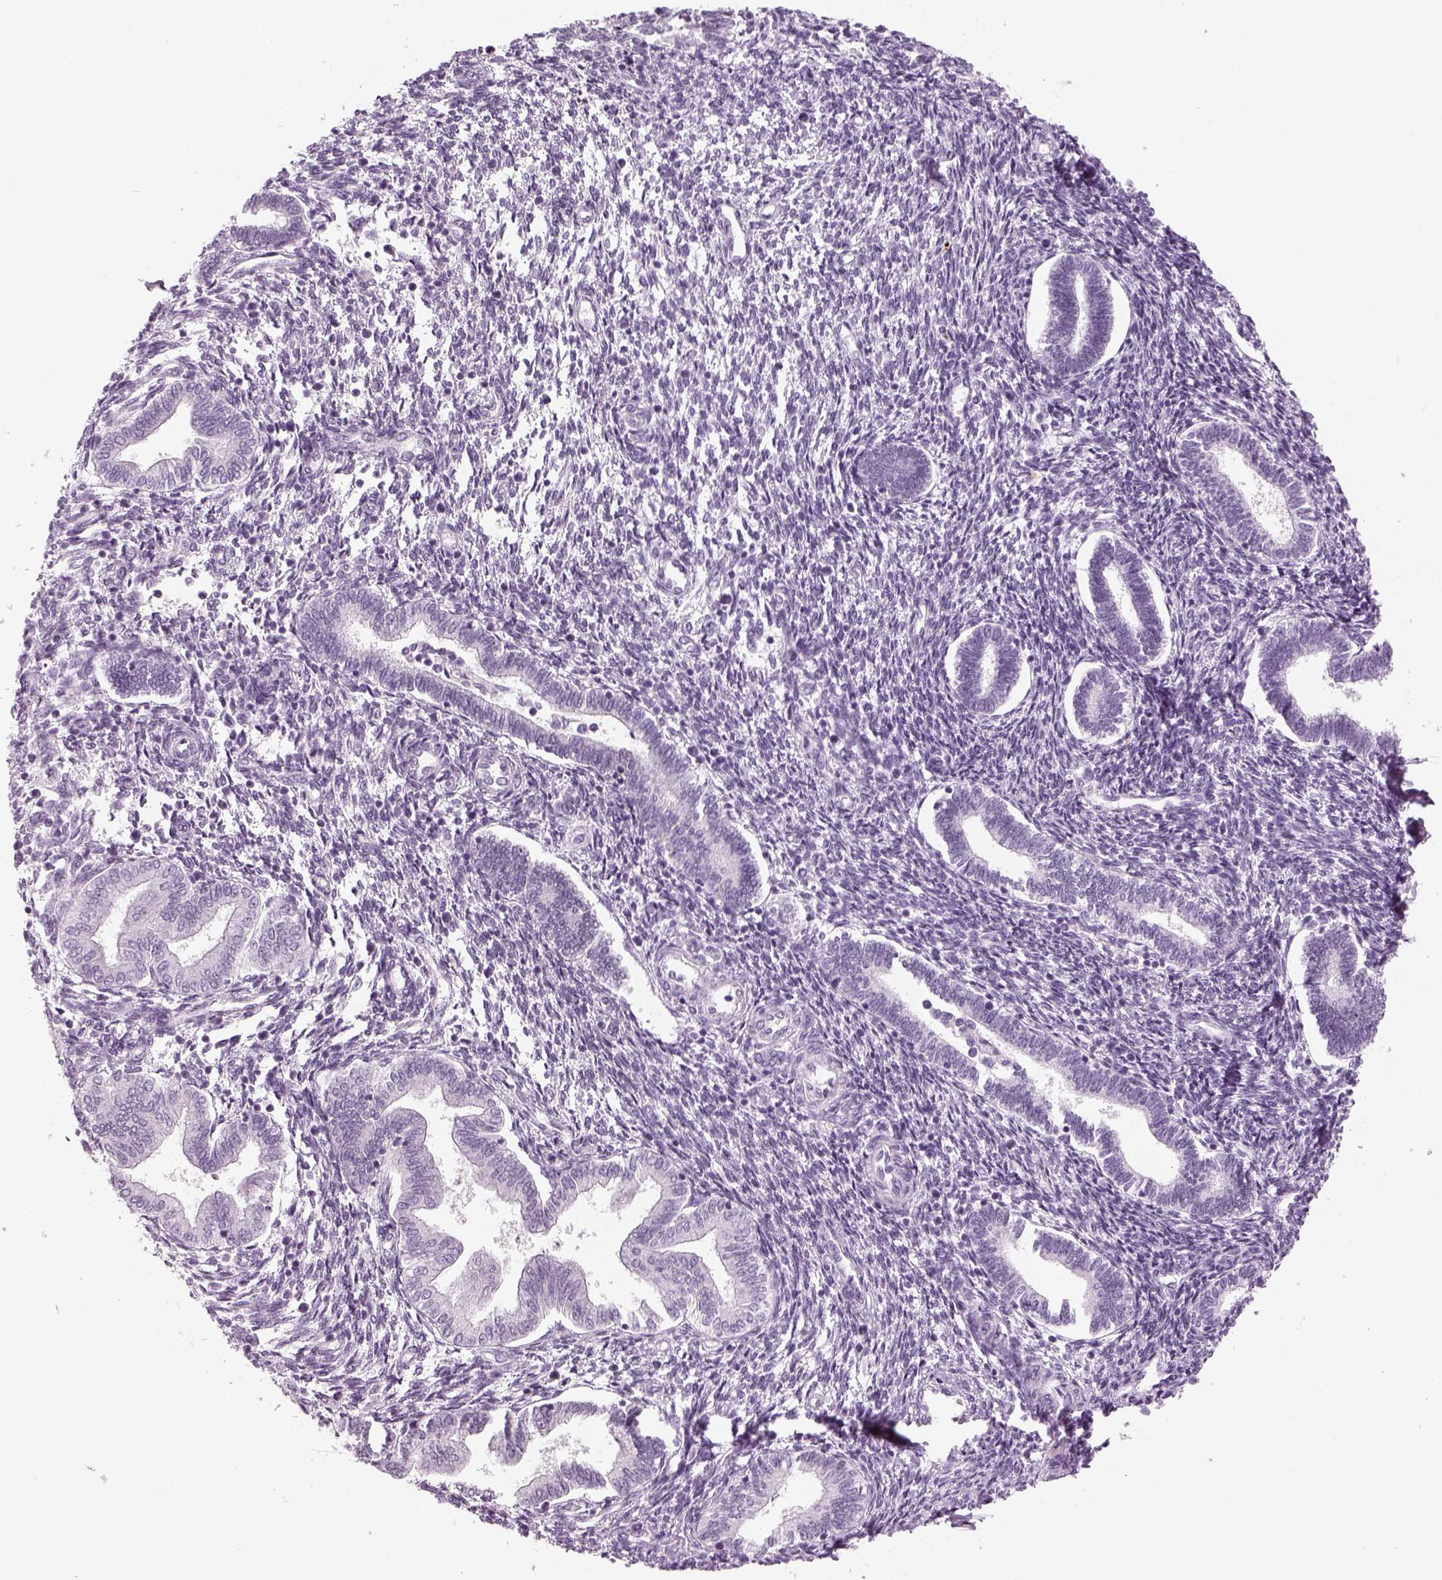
{"staining": {"intensity": "negative", "quantity": "none", "location": "none"}, "tissue": "endometrium", "cell_type": "Cells in endometrial stroma", "image_type": "normal", "snomed": [{"axis": "morphology", "description": "Normal tissue, NOS"}, {"axis": "topography", "description": "Endometrium"}], "caption": "Histopathology image shows no protein staining in cells in endometrial stroma of benign endometrium. (DAB (3,3'-diaminobenzidine) IHC visualized using brightfield microscopy, high magnification).", "gene": "SAG", "patient": {"sex": "female", "age": 42}}